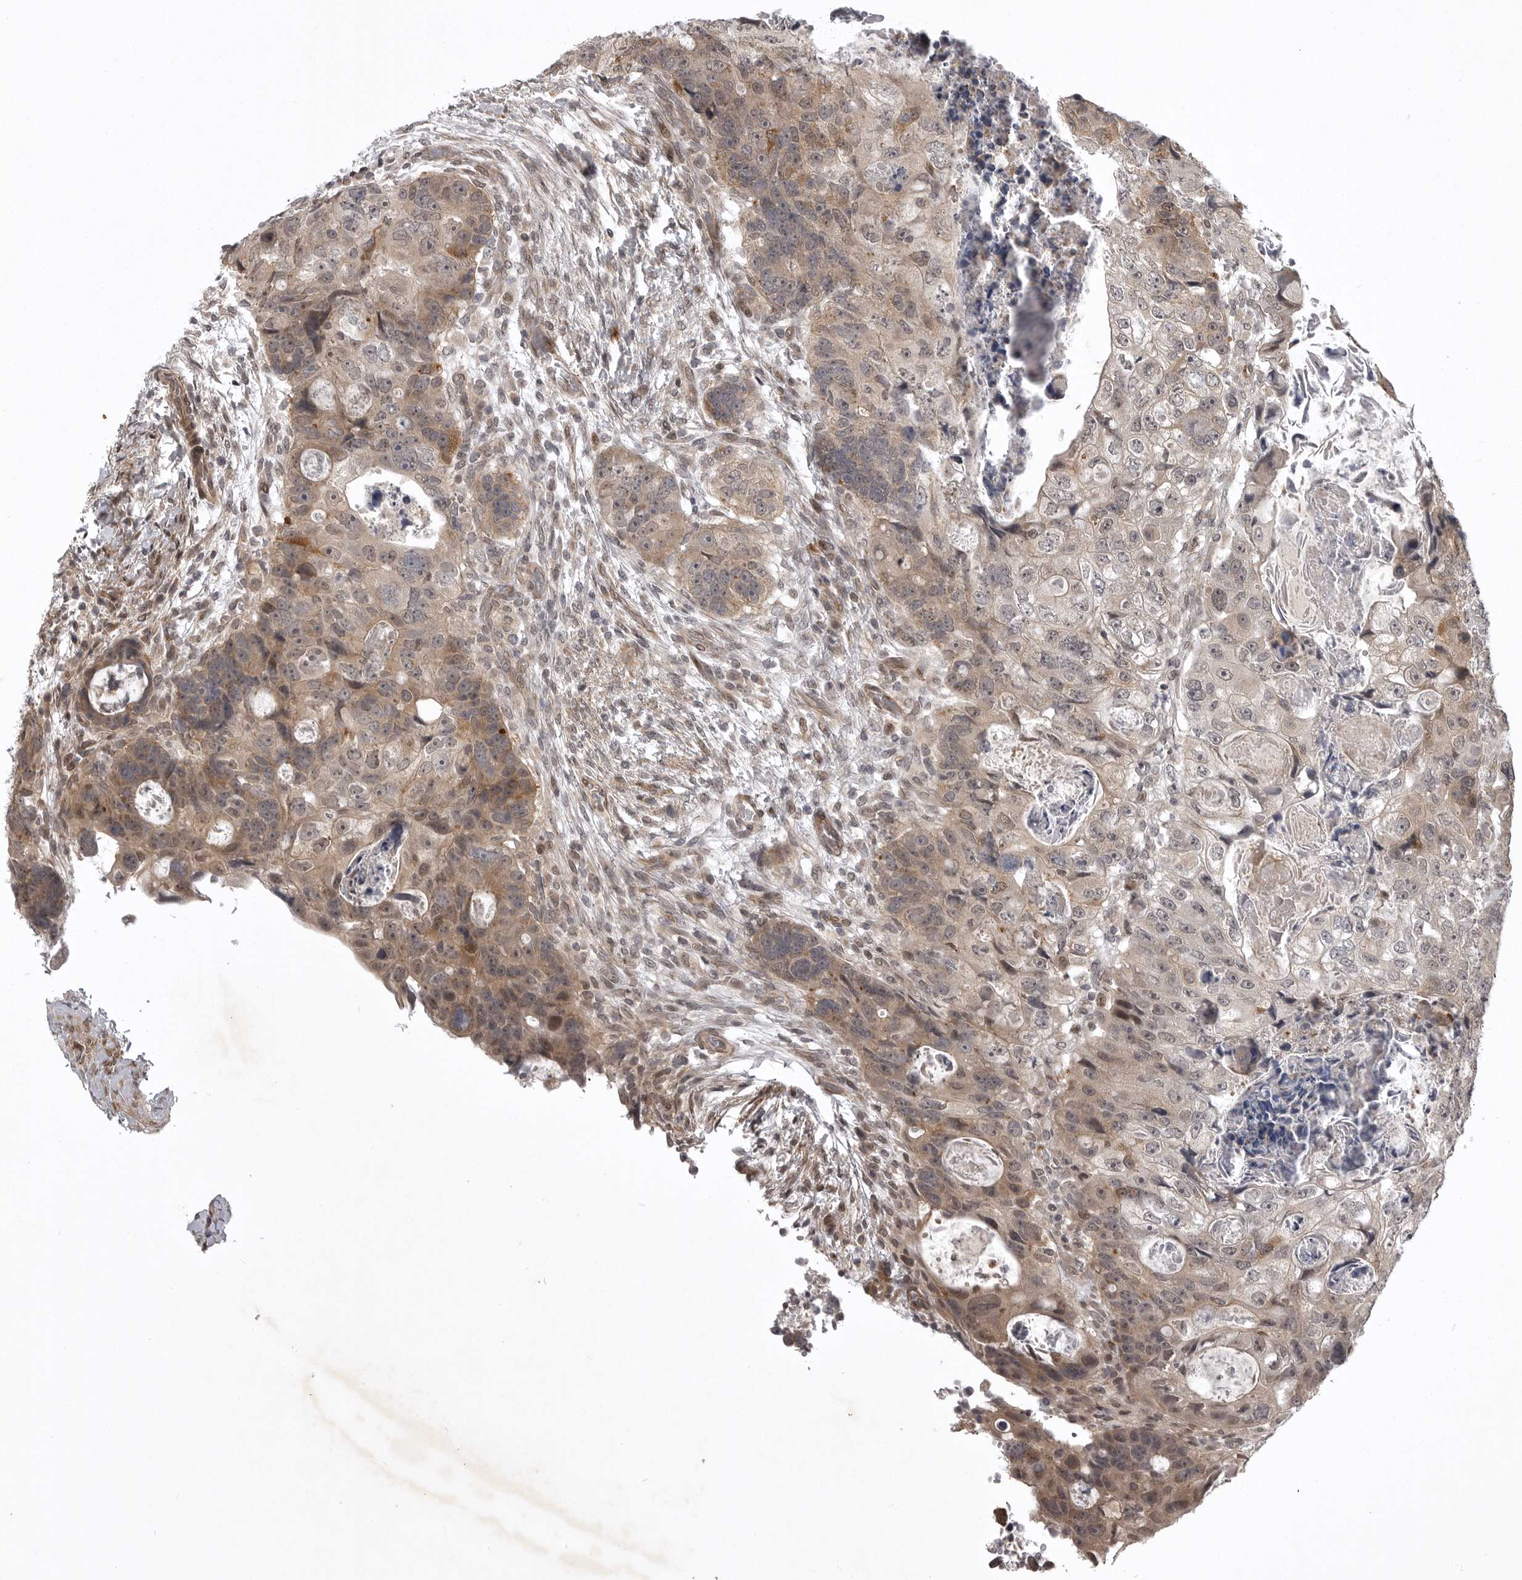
{"staining": {"intensity": "moderate", "quantity": "25%-75%", "location": "cytoplasmic/membranous"}, "tissue": "colorectal cancer", "cell_type": "Tumor cells", "image_type": "cancer", "snomed": [{"axis": "morphology", "description": "Adenocarcinoma, NOS"}, {"axis": "topography", "description": "Rectum"}], "caption": "A brown stain highlights moderate cytoplasmic/membranous expression of a protein in adenocarcinoma (colorectal) tumor cells. (DAB (3,3'-diaminobenzidine) IHC, brown staining for protein, blue staining for nuclei).", "gene": "SNX16", "patient": {"sex": "male", "age": 59}}